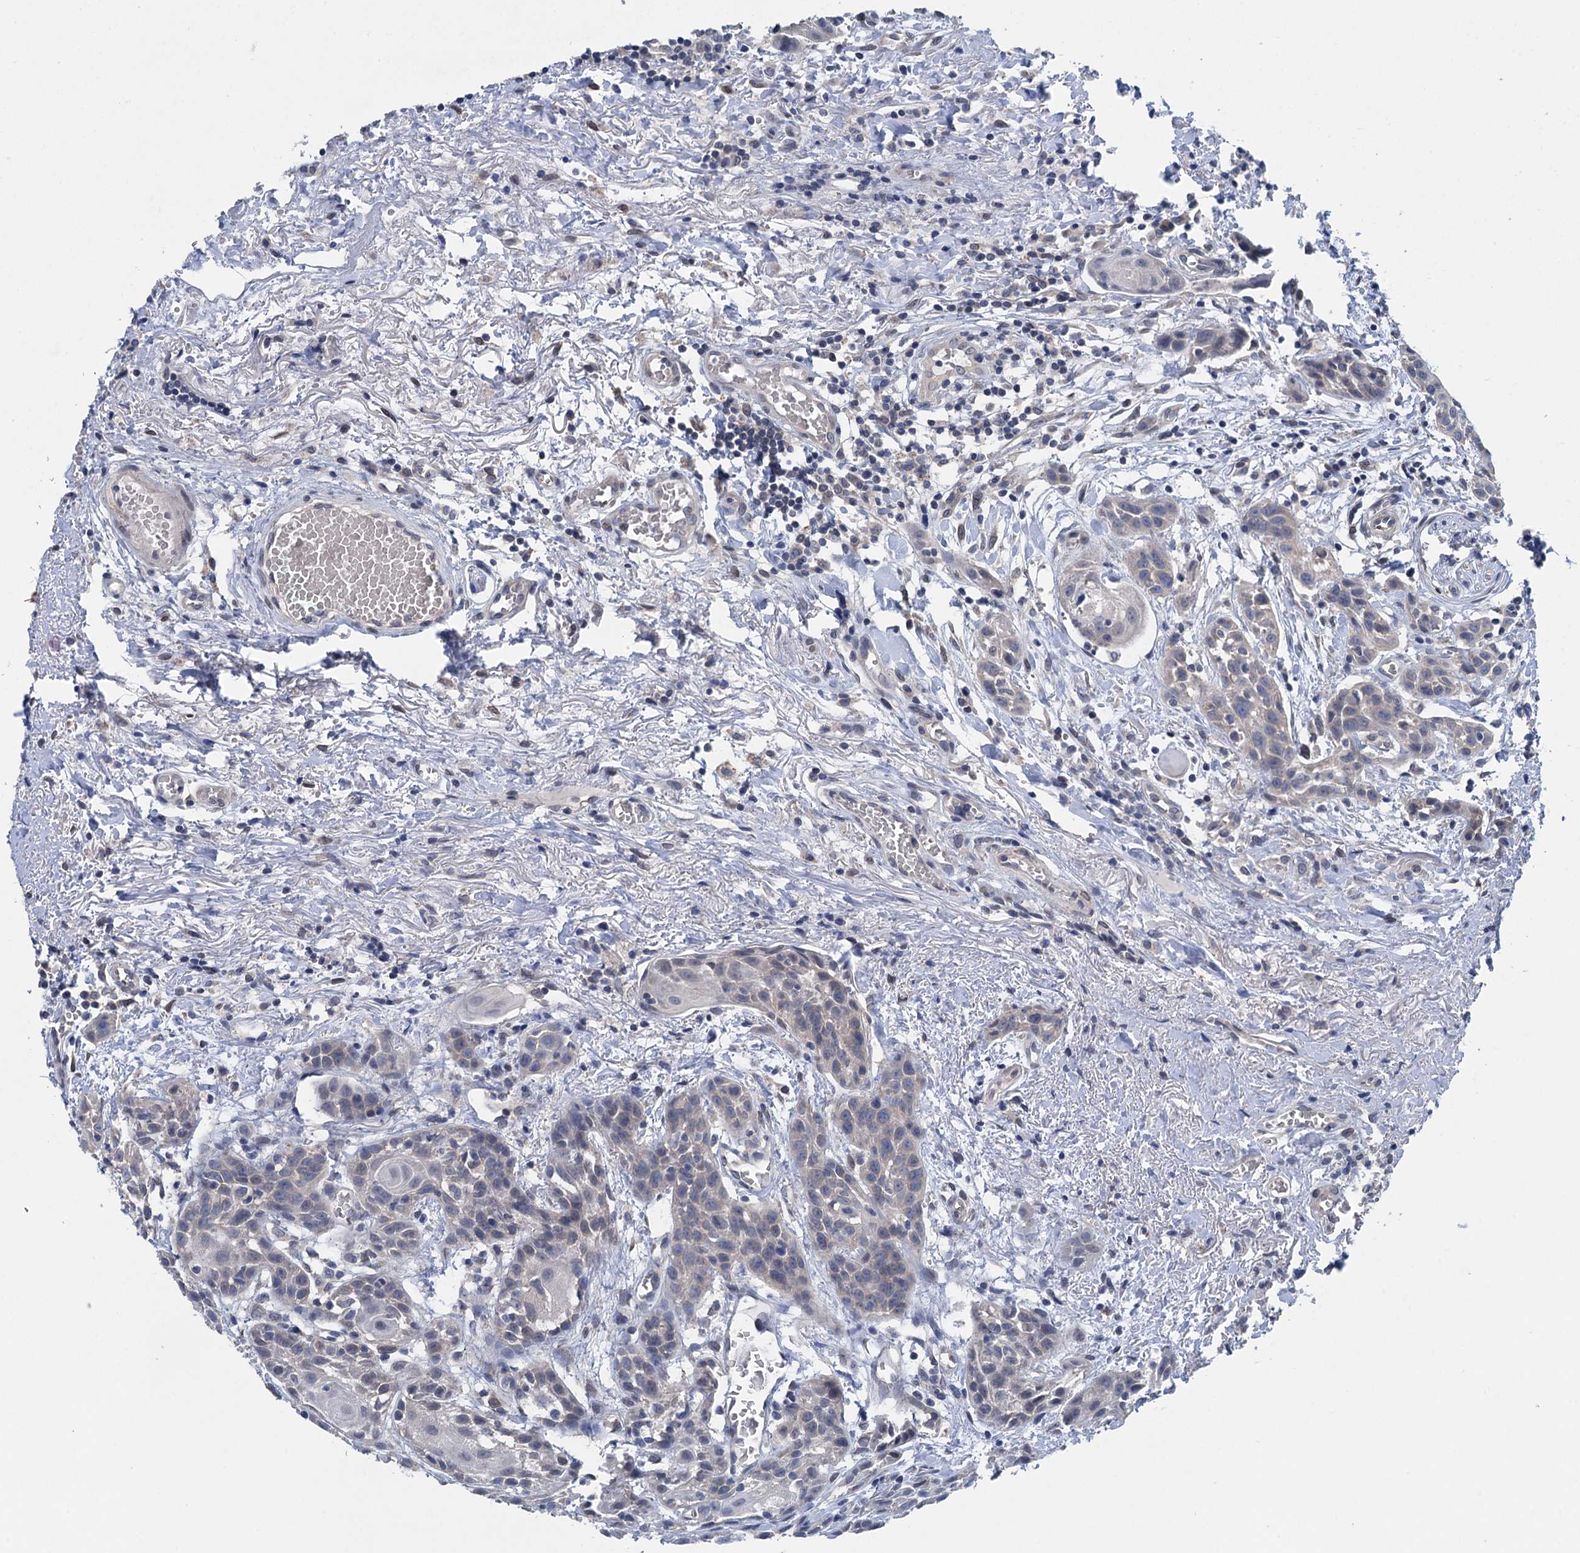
{"staining": {"intensity": "negative", "quantity": "none", "location": "none"}, "tissue": "head and neck cancer", "cell_type": "Tumor cells", "image_type": "cancer", "snomed": [{"axis": "morphology", "description": "Squamous cell carcinoma, NOS"}, {"axis": "topography", "description": "Oral tissue"}, {"axis": "topography", "description": "Head-Neck"}], "caption": "Protein analysis of head and neck cancer demonstrates no significant staining in tumor cells.", "gene": "CTU2", "patient": {"sex": "female", "age": 50}}